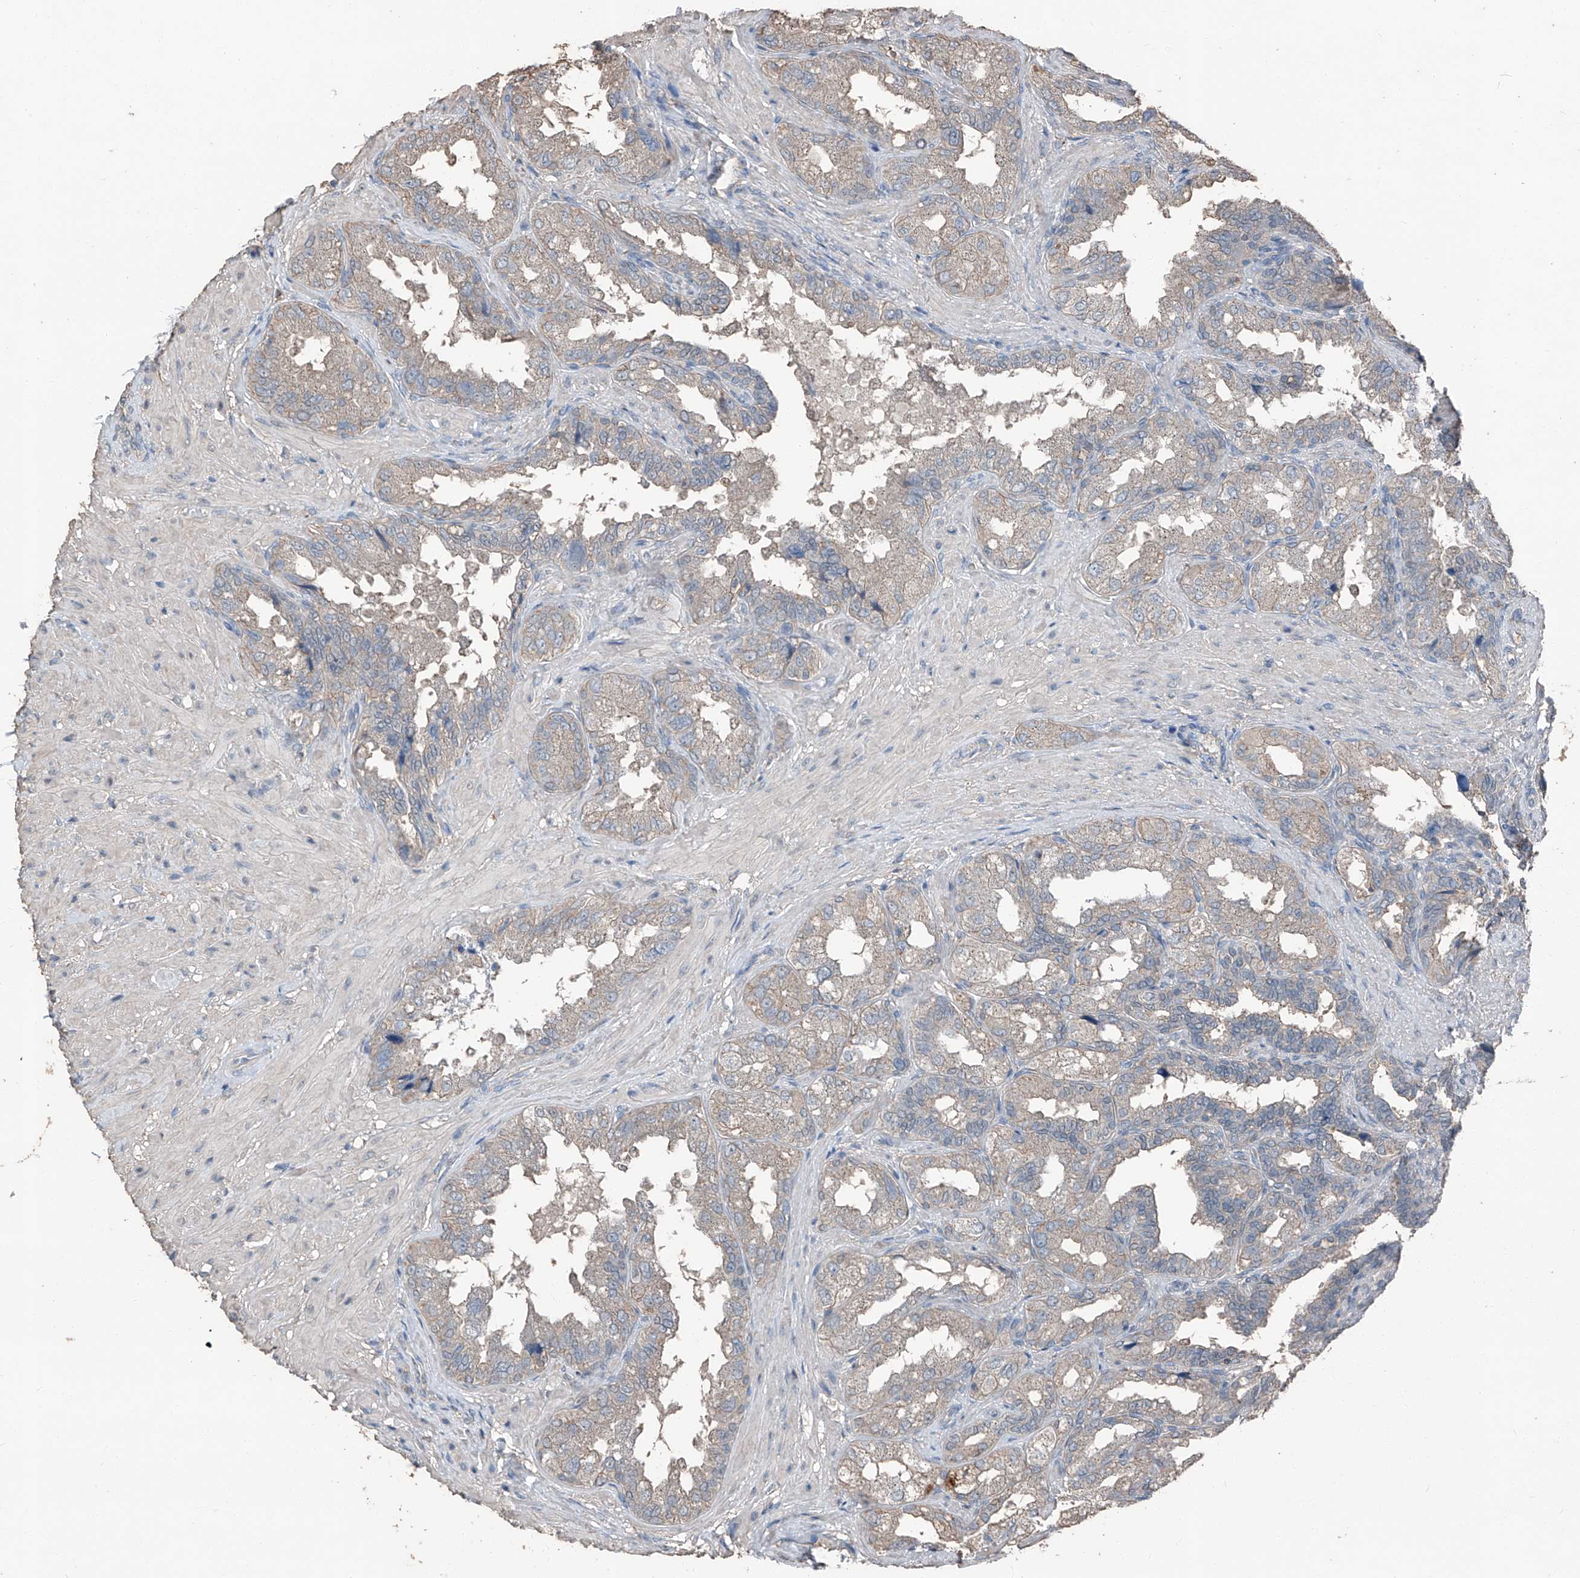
{"staining": {"intensity": "weak", "quantity": "25%-75%", "location": "cytoplasmic/membranous"}, "tissue": "seminal vesicle", "cell_type": "Glandular cells", "image_type": "normal", "snomed": [{"axis": "morphology", "description": "Normal tissue, NOS"}, {"axis": "topography", "description": "Seminal veicle"}, {"axis": "topography", "description": "Peripheral nerve tissue"}], "caption": "The image exhibits a brown stain indicating the presence of a protein in the cytoplasmic/membranous of glandular cells in seminal vesicle. The staining is performed using DAB brown chromogen to label protein expression. The nuclei are counter-stained blue using hematoxylin.", "gene": "MAMLD1", "patient": {"sex": "male", "age": 63}}